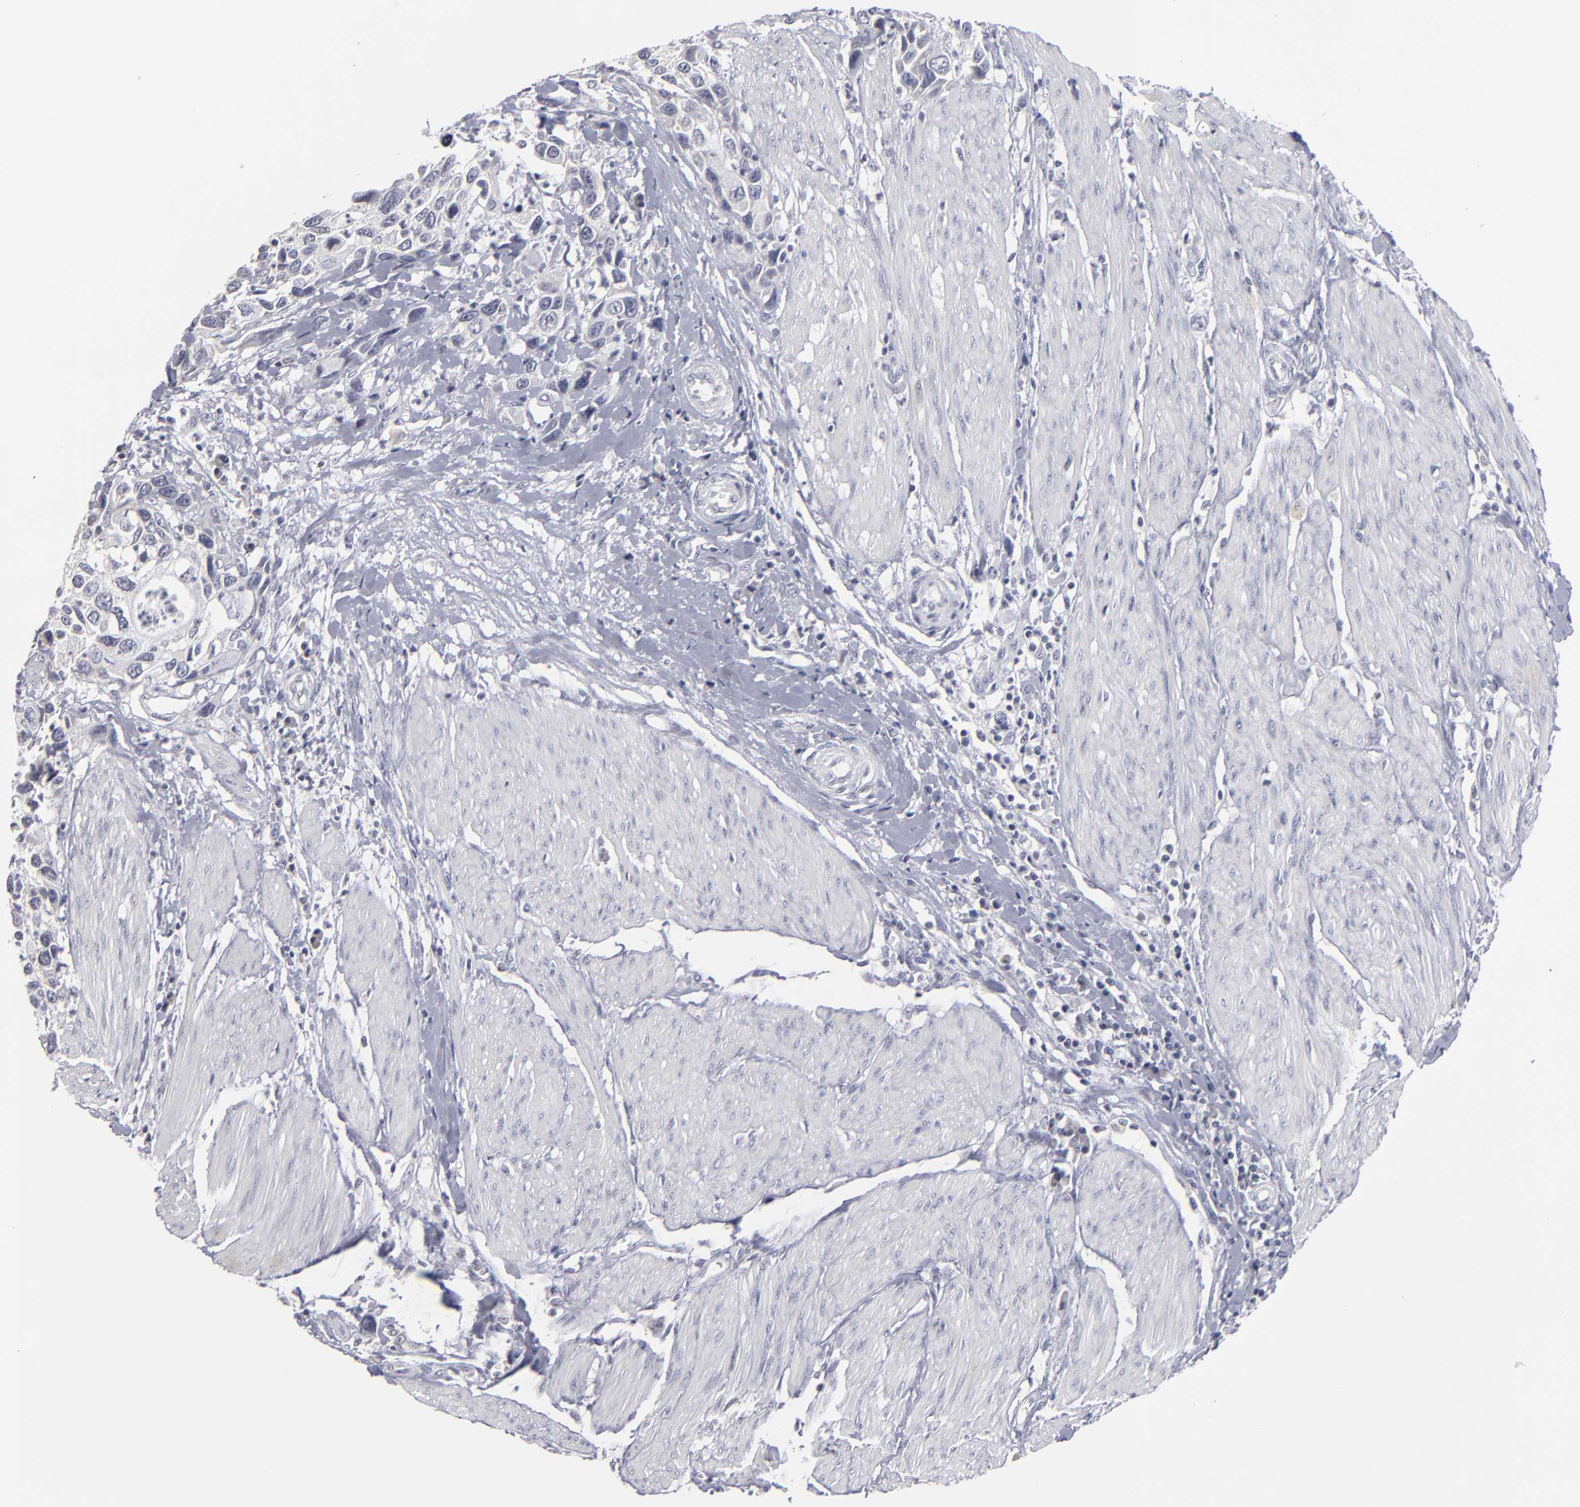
{"staining": {"intensity": "negative", "quantity": "none", "location": "none"}, "tissue": "urothelial cancer", "cell_type": "Tumor cells", "image_type": "cancer", "snomed": [{"axis": "morphology", "description": "Urothelial carcinoma, High grade"}, {"axis": "topography", "description": "Urinary bladder"}], "caption": "Urothelial carcinoma (high-grade) stained for a protein using IHC displays no expression tumor cells.", "gene": "RPH3A", "patient": {"sex": "male", "age": 66}}